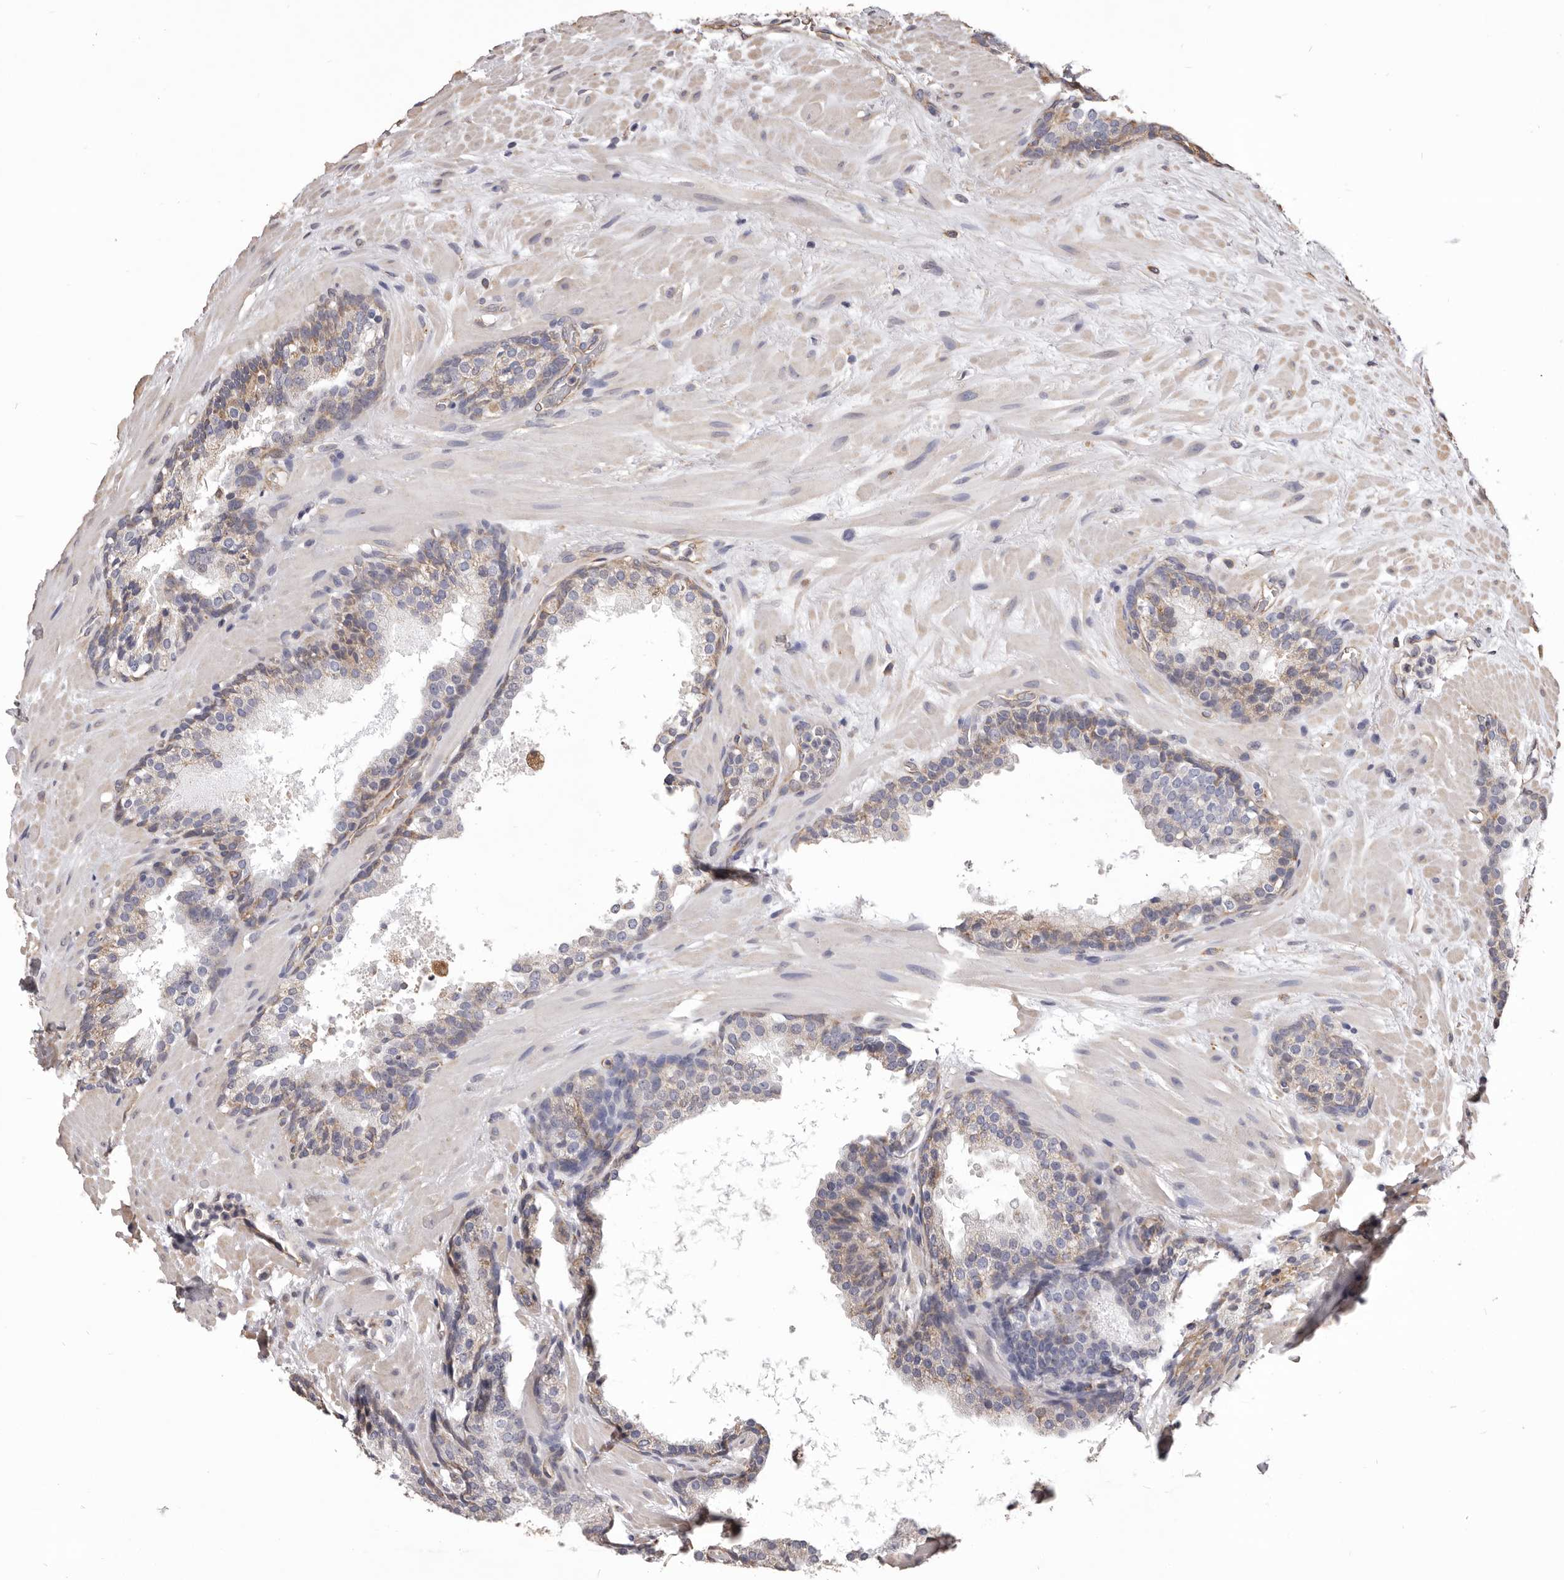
{"staining": {"intensity": "moderate", "quantity": "25%-75%", "location": "cytoplasmic/membranous"}, "tissue": "prostate cancer", "cell_type": "Tumor cells", "image_type": "cancer", "snomed": [{"axis": "morphology", "description": "Adenocarcinoma, High grade"}, {"axis": "topography", "description": "Prostate"}], "caption": "Immunohistochemical staining of human prostate cancer demonstrates moderate cytoplasmic/membranous protein staining in about 25%-75% of tumor cells.", "gene": "CEP104", "patient": {"sex": "male", "age": 56}}